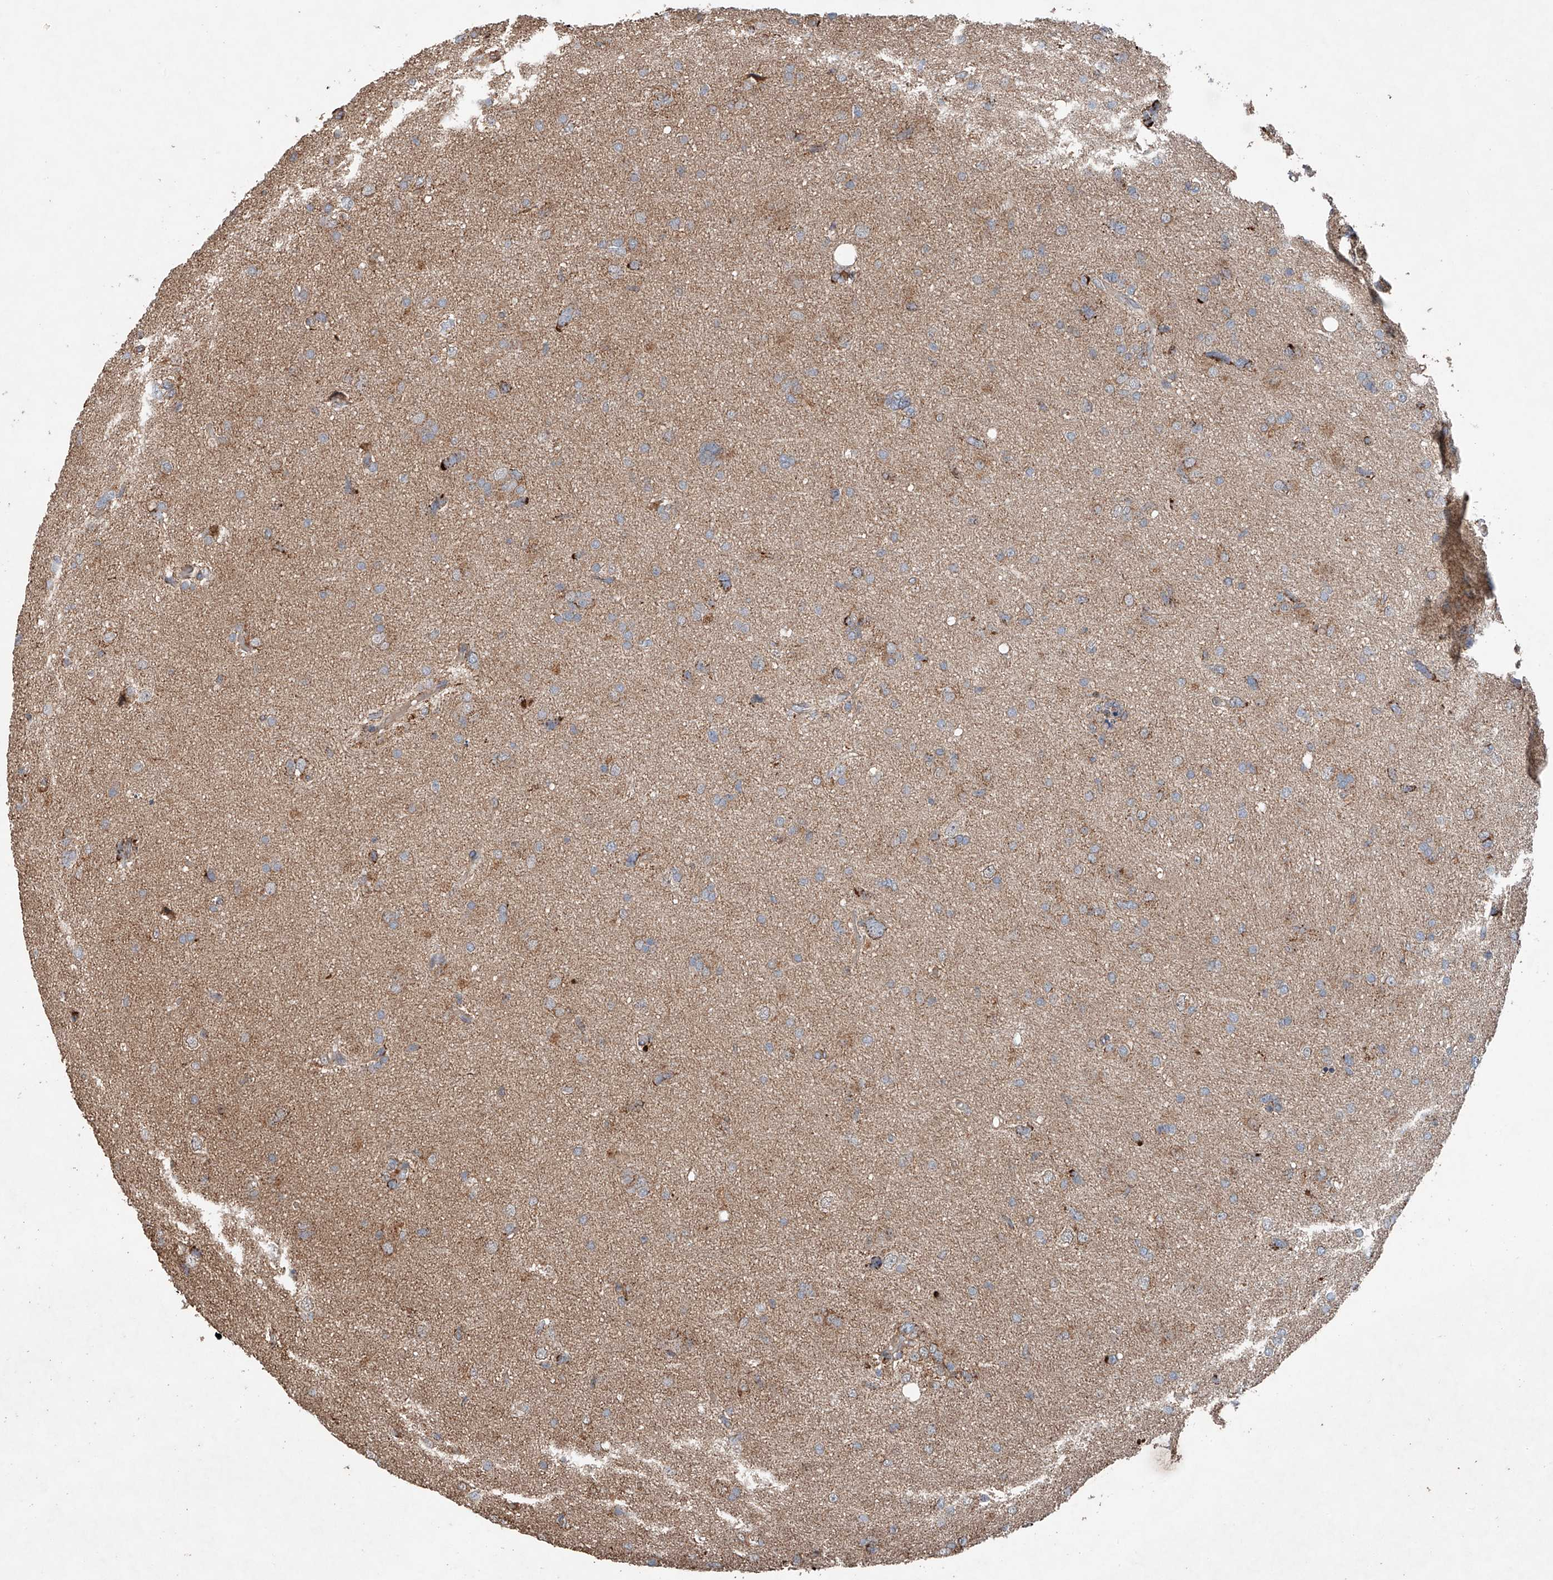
{"staining": {"intensity": "moderate", "quantity": "25%-75%", "location": "cytoplasmic/membranous"}, "tissue": "glioma", "cell_type": "Tumor cells", "image_type": "cancer", "snomed": [{"axis": "morphology", "description": "Glioma, malignant, High grade"}, {"axis": "topography", "description": "Brain"}], "caption": "An immunohistochemistry micrograph of tumor tissue is shown. Protein staining in brown labels moderate cytoplasmic/membranous positivity in malignant glioma (high-grade) within tumor cells.", "gene": "AP4B1", "patient": {"sex": "female", "age": 59}}